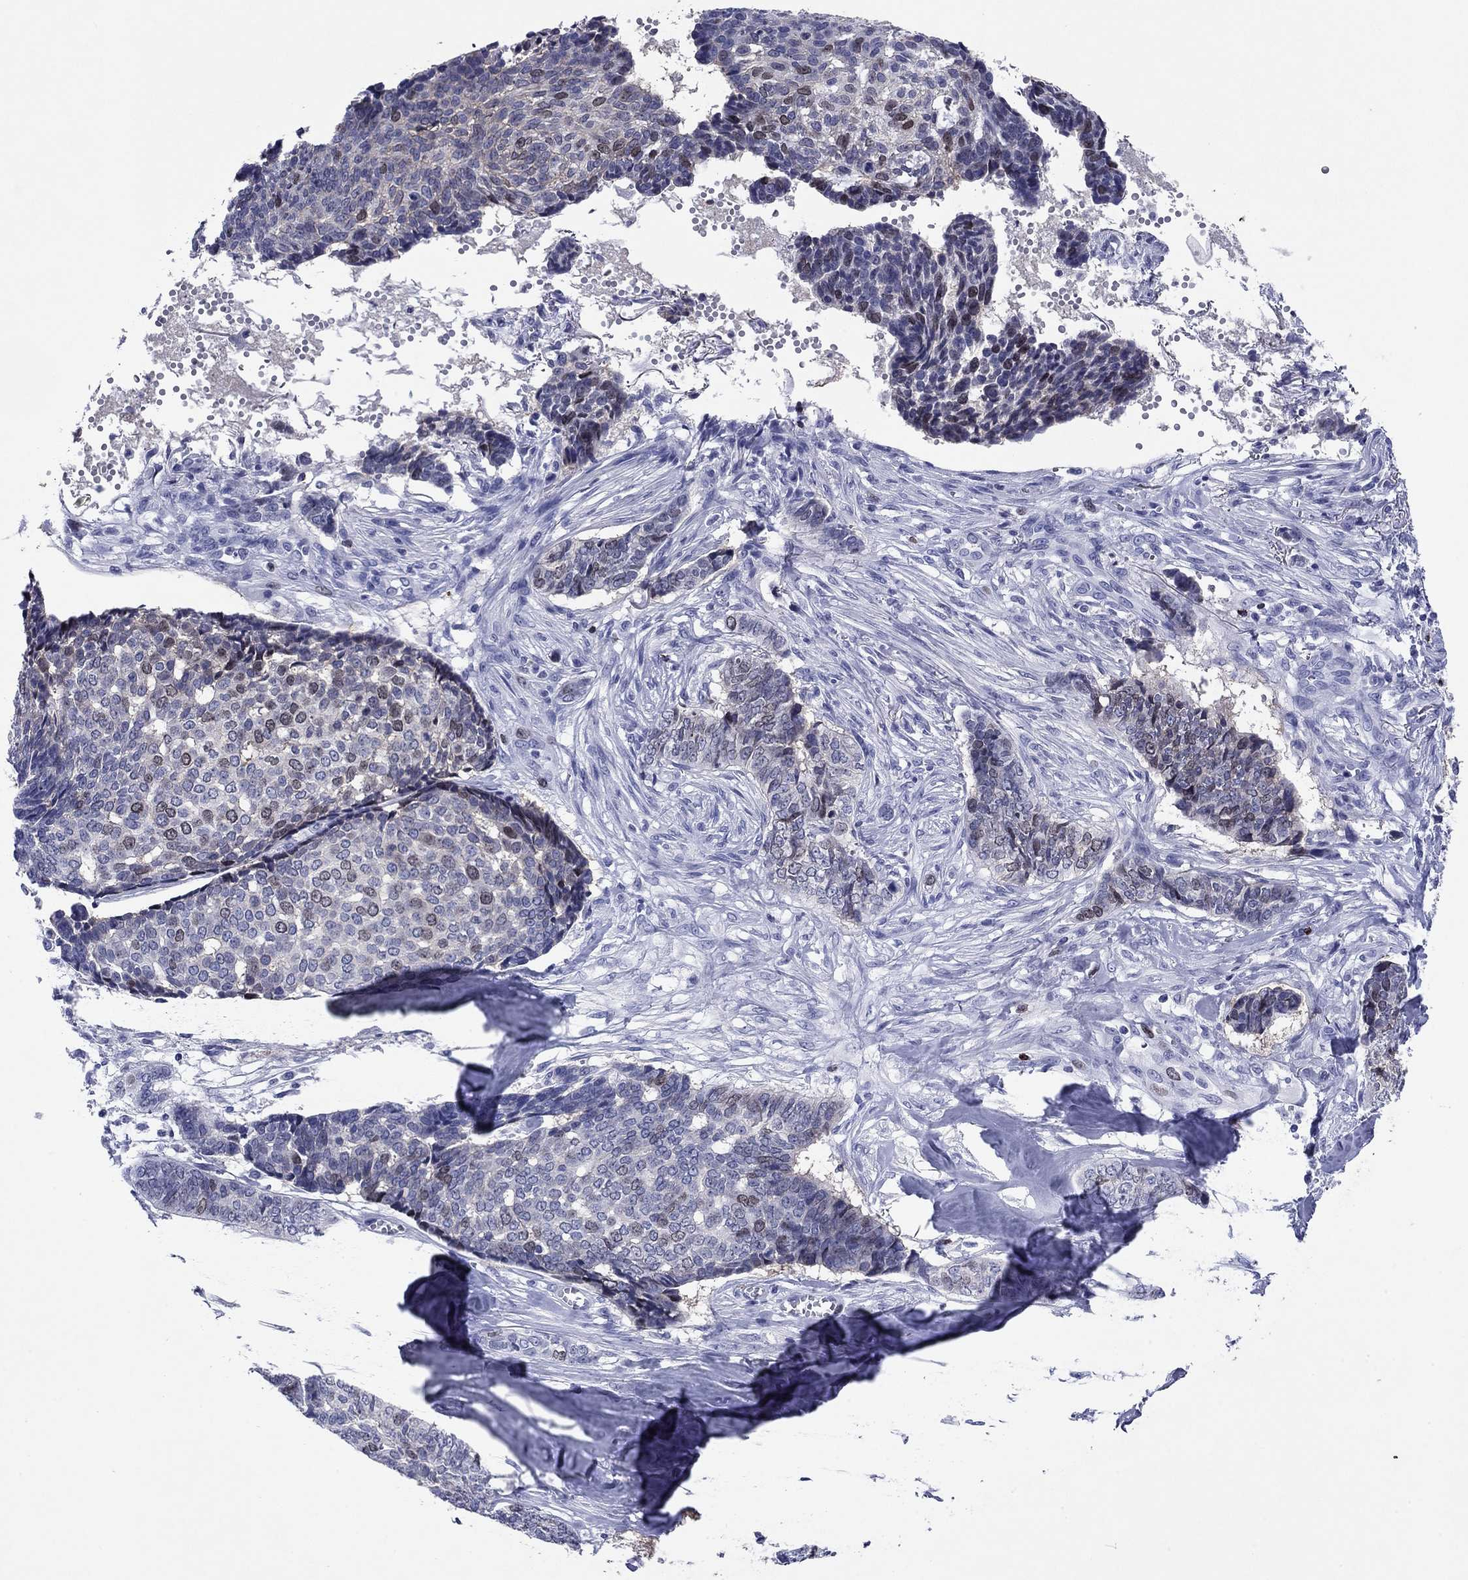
{"staining": {"intensity": "weak", "quantity": "<25%", "location": "nuclear"}, "tissue": "skin cancer", "cell_type": "Tumor cells", "image_type": "cancer", "snomed": [{"axis": "morphology", "description": "Basal cell carcinoma"}, {"axis": "topography", "description": "Skin"}], "caption": "Histopathology image shows no significant protein staining in tumor cells of skin basal cell carcinoma.", "gene": "GZMK", "patient": {"sex": "male", "age": 86}}